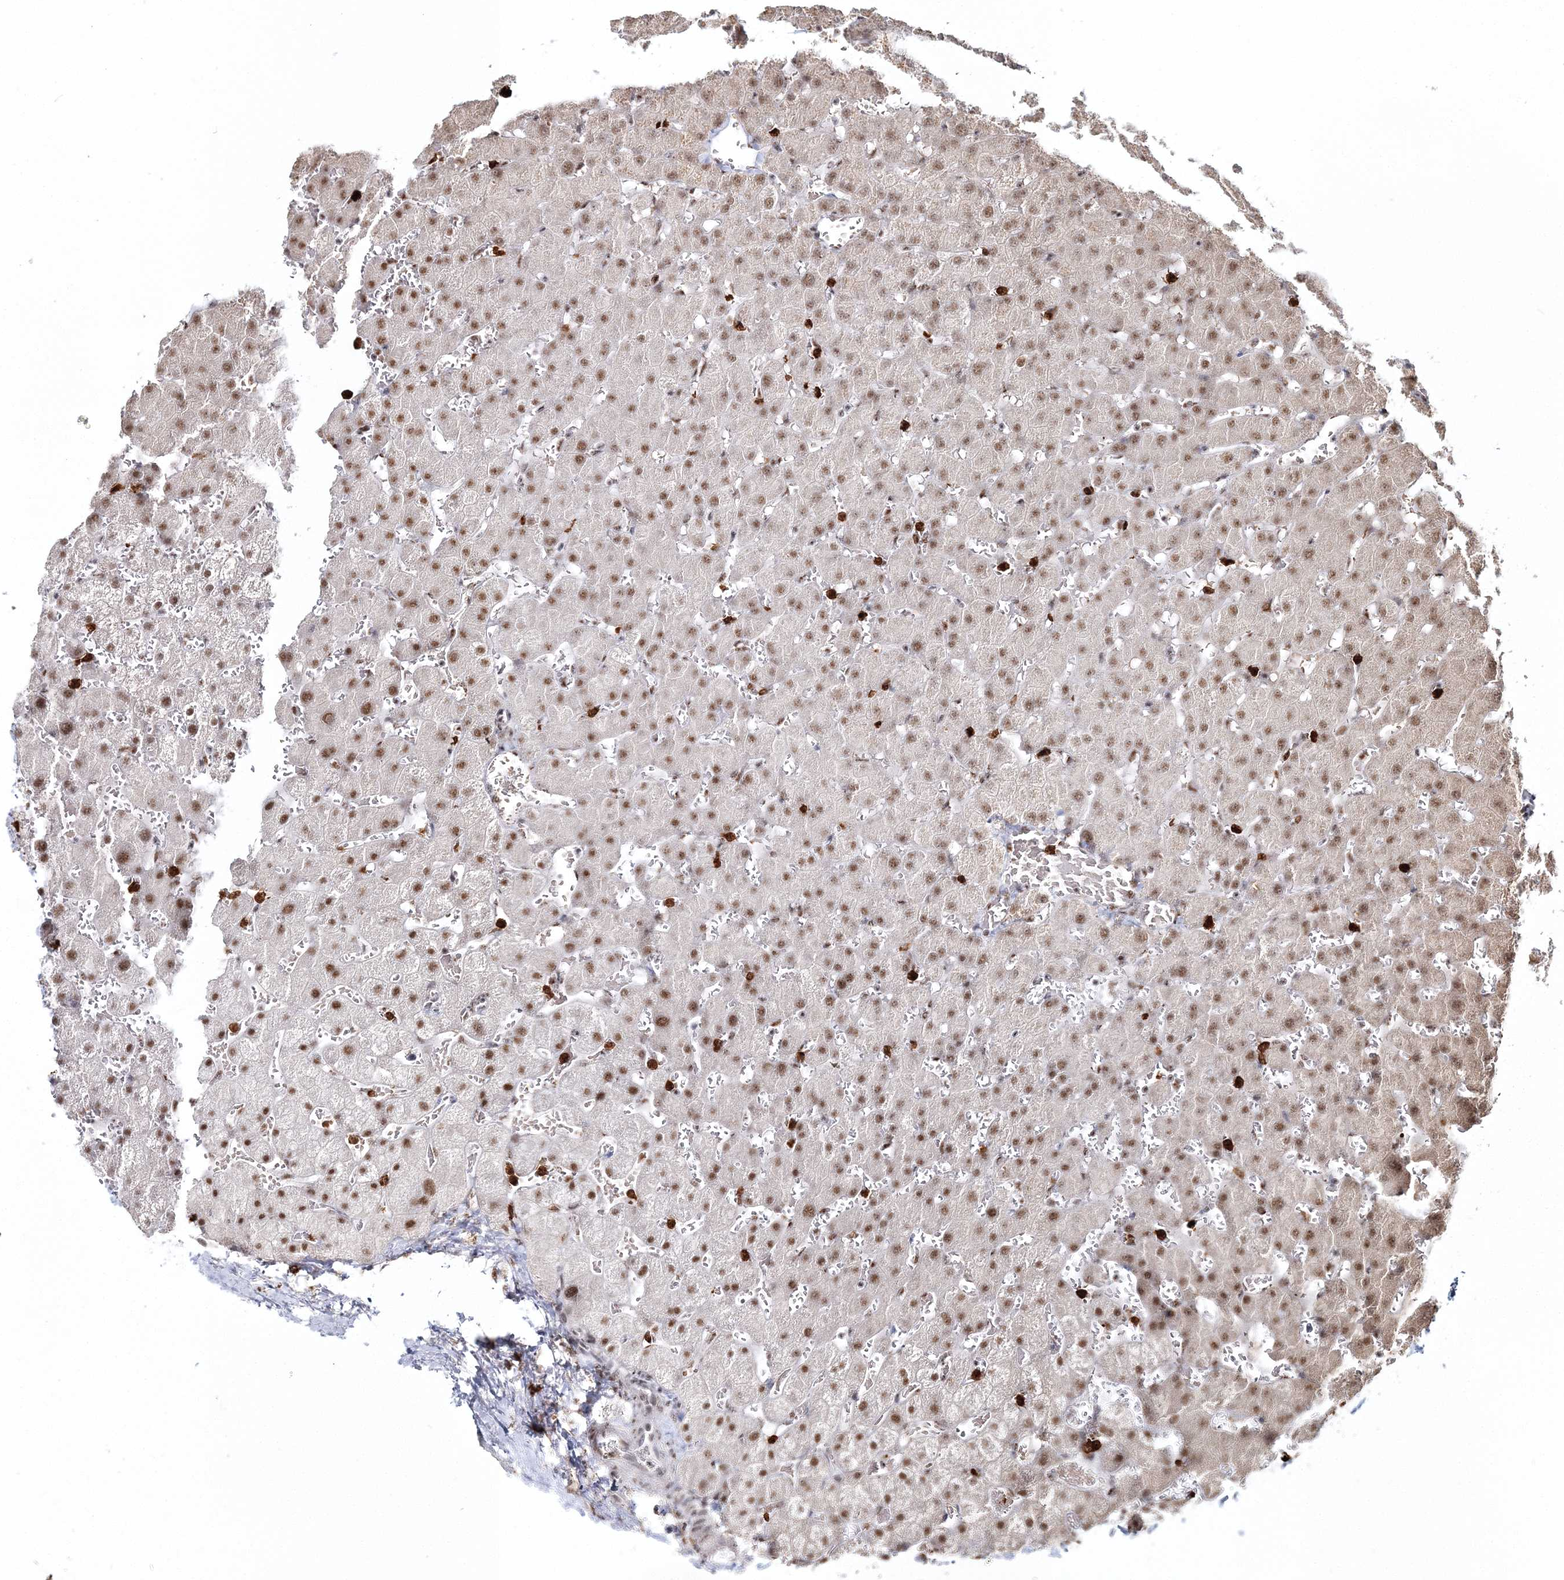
{"staining": {"intensity": "moderate", "quantity": ">75%", "location": "nuclear"}, "tissue": "liver", "cell_type": "Cholangiocytes", "image_type": "normal", "snomed": [{"axis": "morphology", "description": "Normal tissue, NOS"}, {"axis": "topography", "description": "Liver"}], "caption": "An immunohistochemistry micrograph of normal tissue is shown. Protein staining in brown labels moderate nuclear positivity in liver within cholangiocytes. (DAB (3,3'-diaminobenzidine) = brown stain, brightfield microscopy at high magnification).", "gene": "ENSG00000290315", "patient": {"sex": "female", "age": 63}}